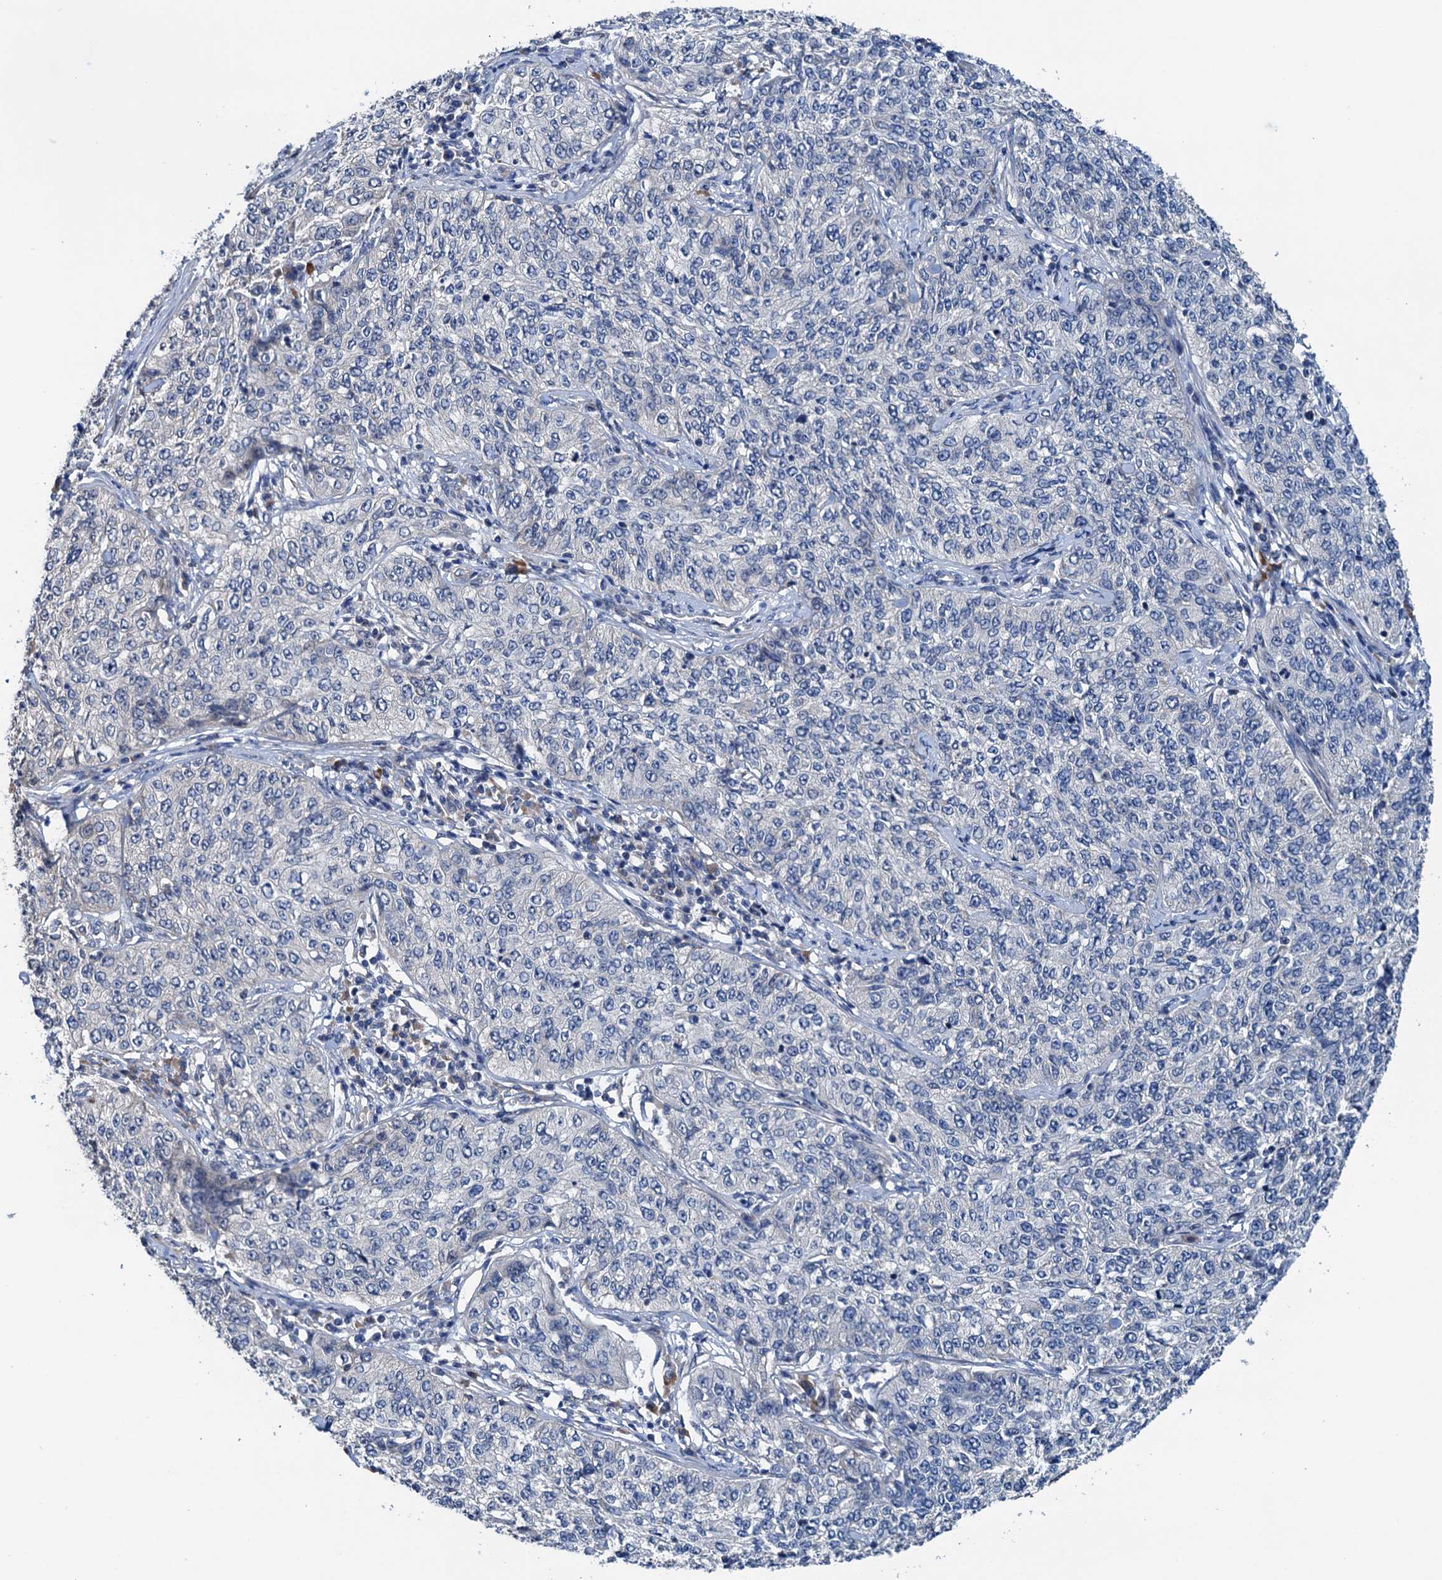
{"staining": {"intensity": "negative", "quantity": "none", "location": "none"}, "tissue": "cervical cancer", "cell_type": "Tumor cells", "image_type": "cancer", "snomed": [{"axis": "morphology", "description": "Squamous cell carcinoma, NOS"}, {"axis": "topography", "description": "Cervix"}], "caption": "Protein analysis of cervical squamous cell carcinoma reveals no significant positivity in tumor cells. Nuclei are stained in blue.", "gene": "ELAC1", "patient": {"sex": "female", "age": 35}}